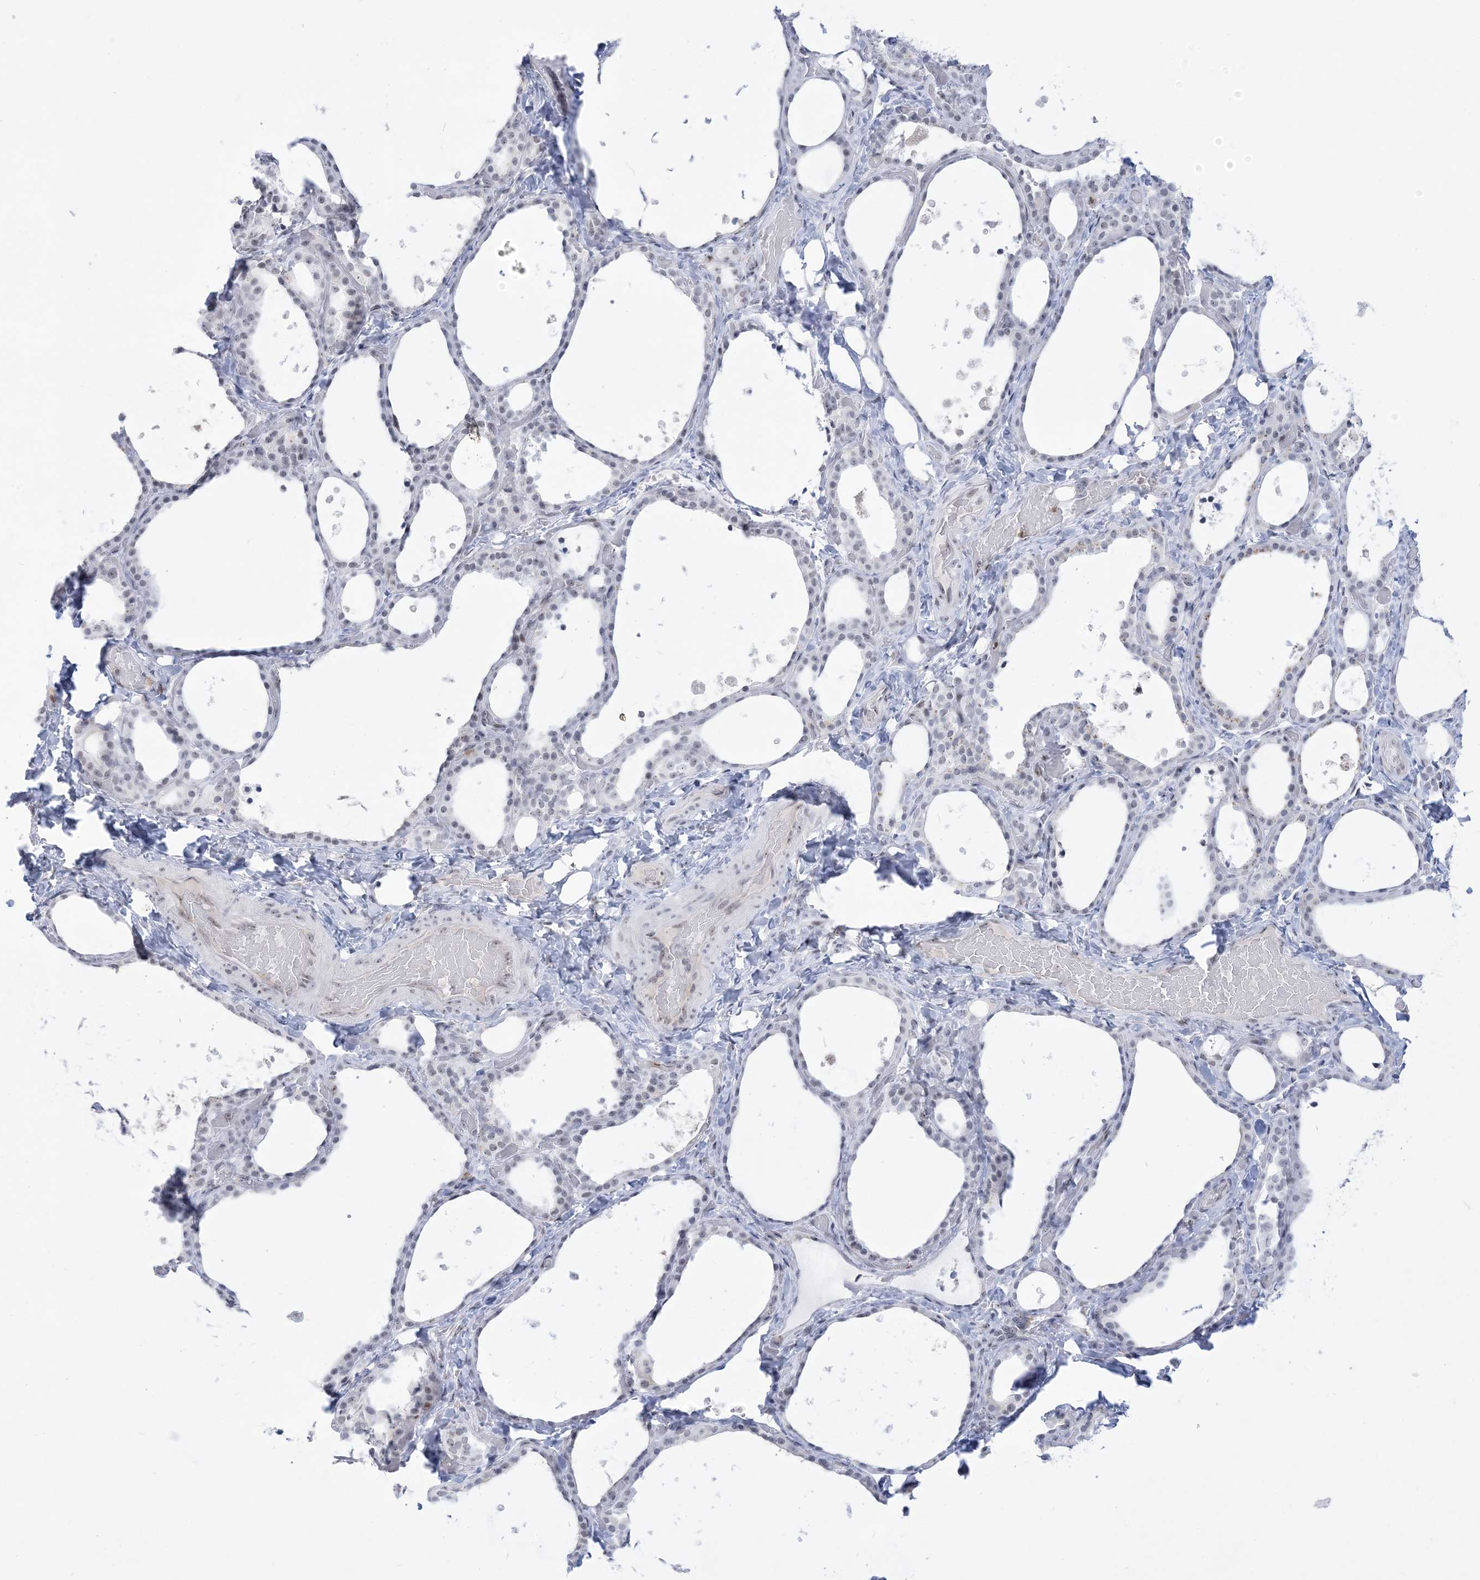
{"staining": {"intensity": "weak", "quantity": "<25%", "location": "nuclear"}, "tissue": "thyroid gland", "cell_type": "Glandular cells", "image_type": "normal", "snomed": [{"axis": "morphology", "description": "Normal tissue, NOS"}, {"axis": "topography", "description": "Thyroid gland"}], "caption": "A high-resolution histopathology image shows immunohistochemistry (IHC) staining of normal thyroid gland, which shows no significant expression in glandular cells.", "gene": "DDX21", "patient": {"sex": "female", "age": 44}}